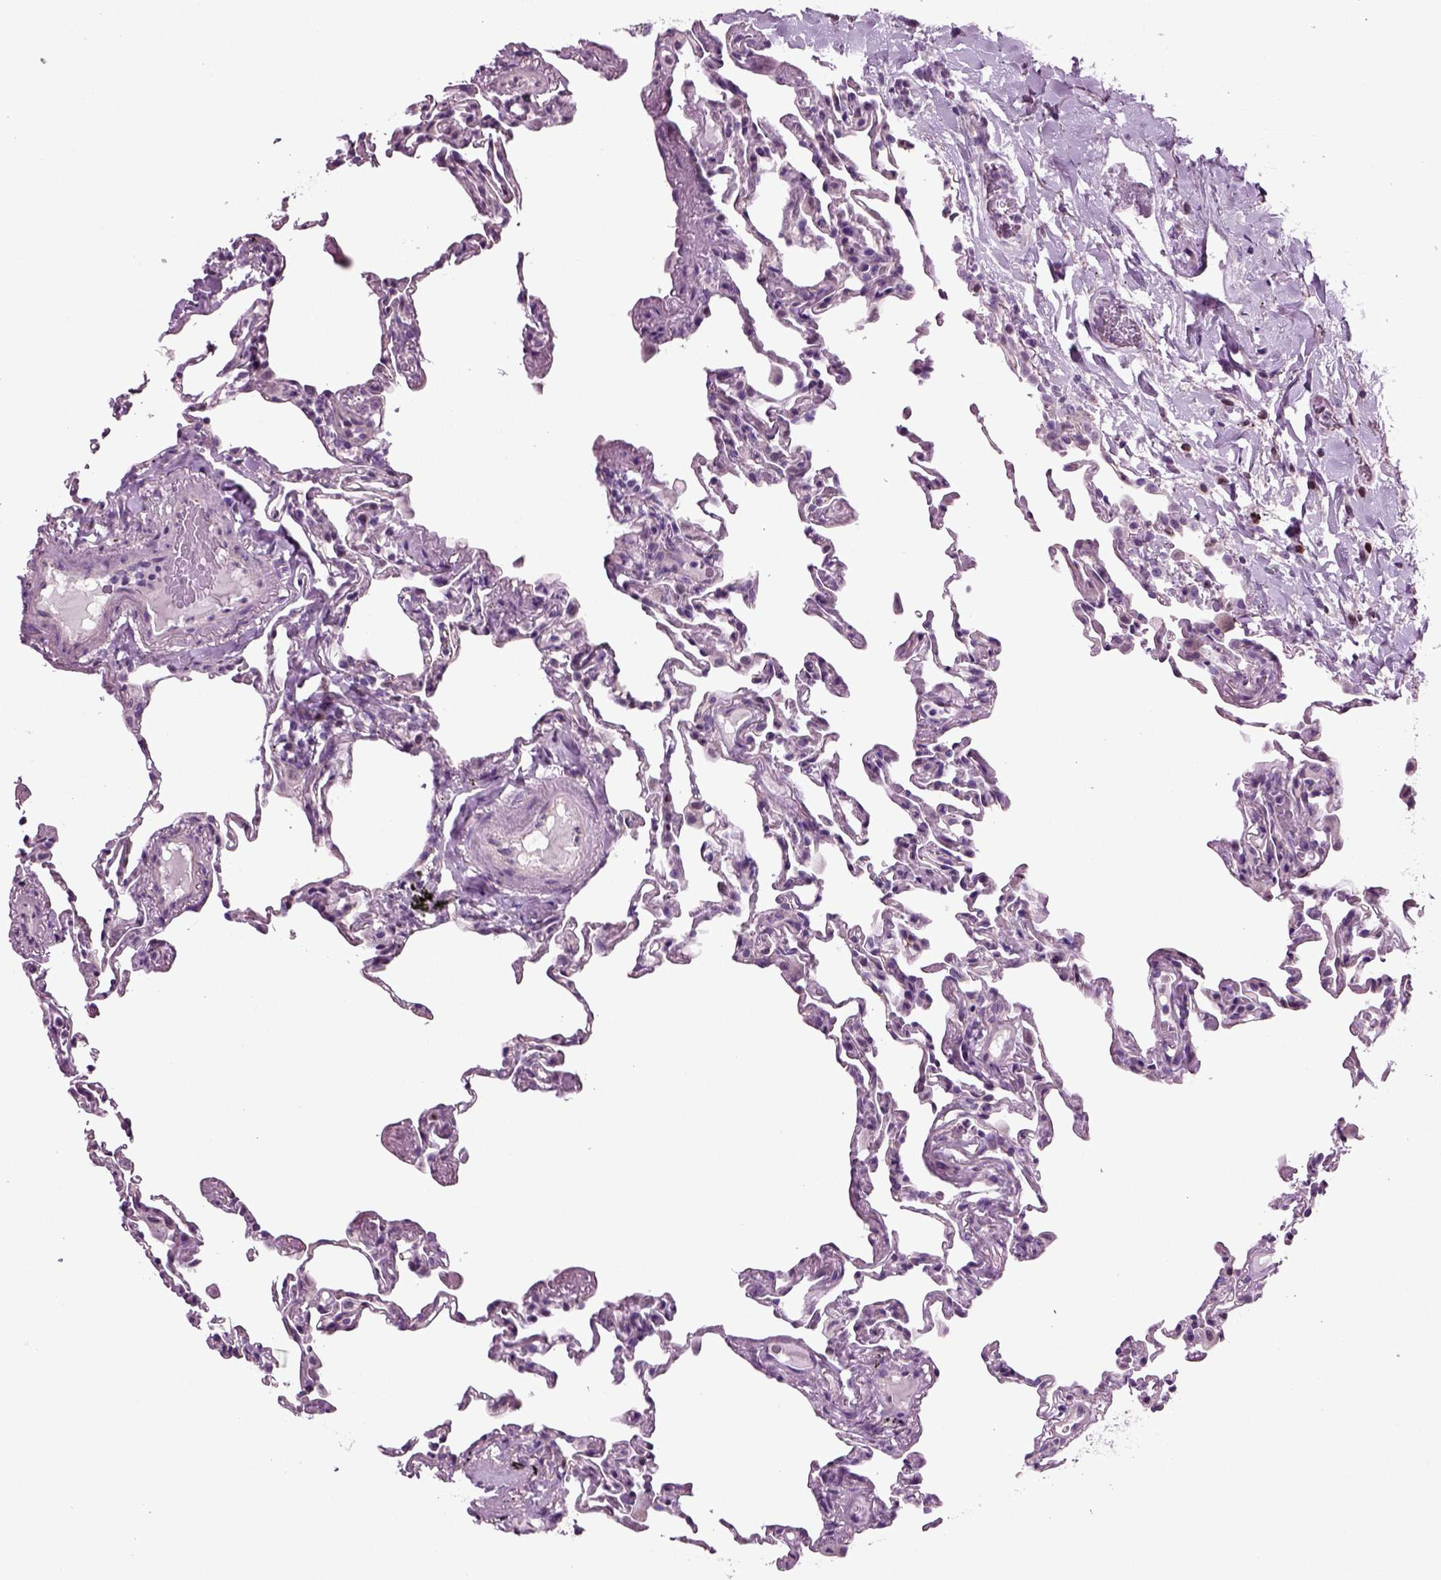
{"staining": {"intensity": "negative", "quantity": "none", "location": "none"}, "tissue": "lung", "cell_type": "Alveolar cells", "image_type": "normal", "snomed": [{"axis": "morphology", "description": "Normal tissue, NOS"}, {"axis": "topography", "description": "Lung"}], "caption": "IHC photomicrograph of normal lung: lung stained with DAB (3,3'-diaminobenzidine) reveals no significant protein staining in alveolar cells. (DAB (3,3'-diaminobenzidine) IHC visualized using brightfield microscopy, high magnification).", "gene": "ARID3A", "patient": {"sex": "female", "age": 57}}